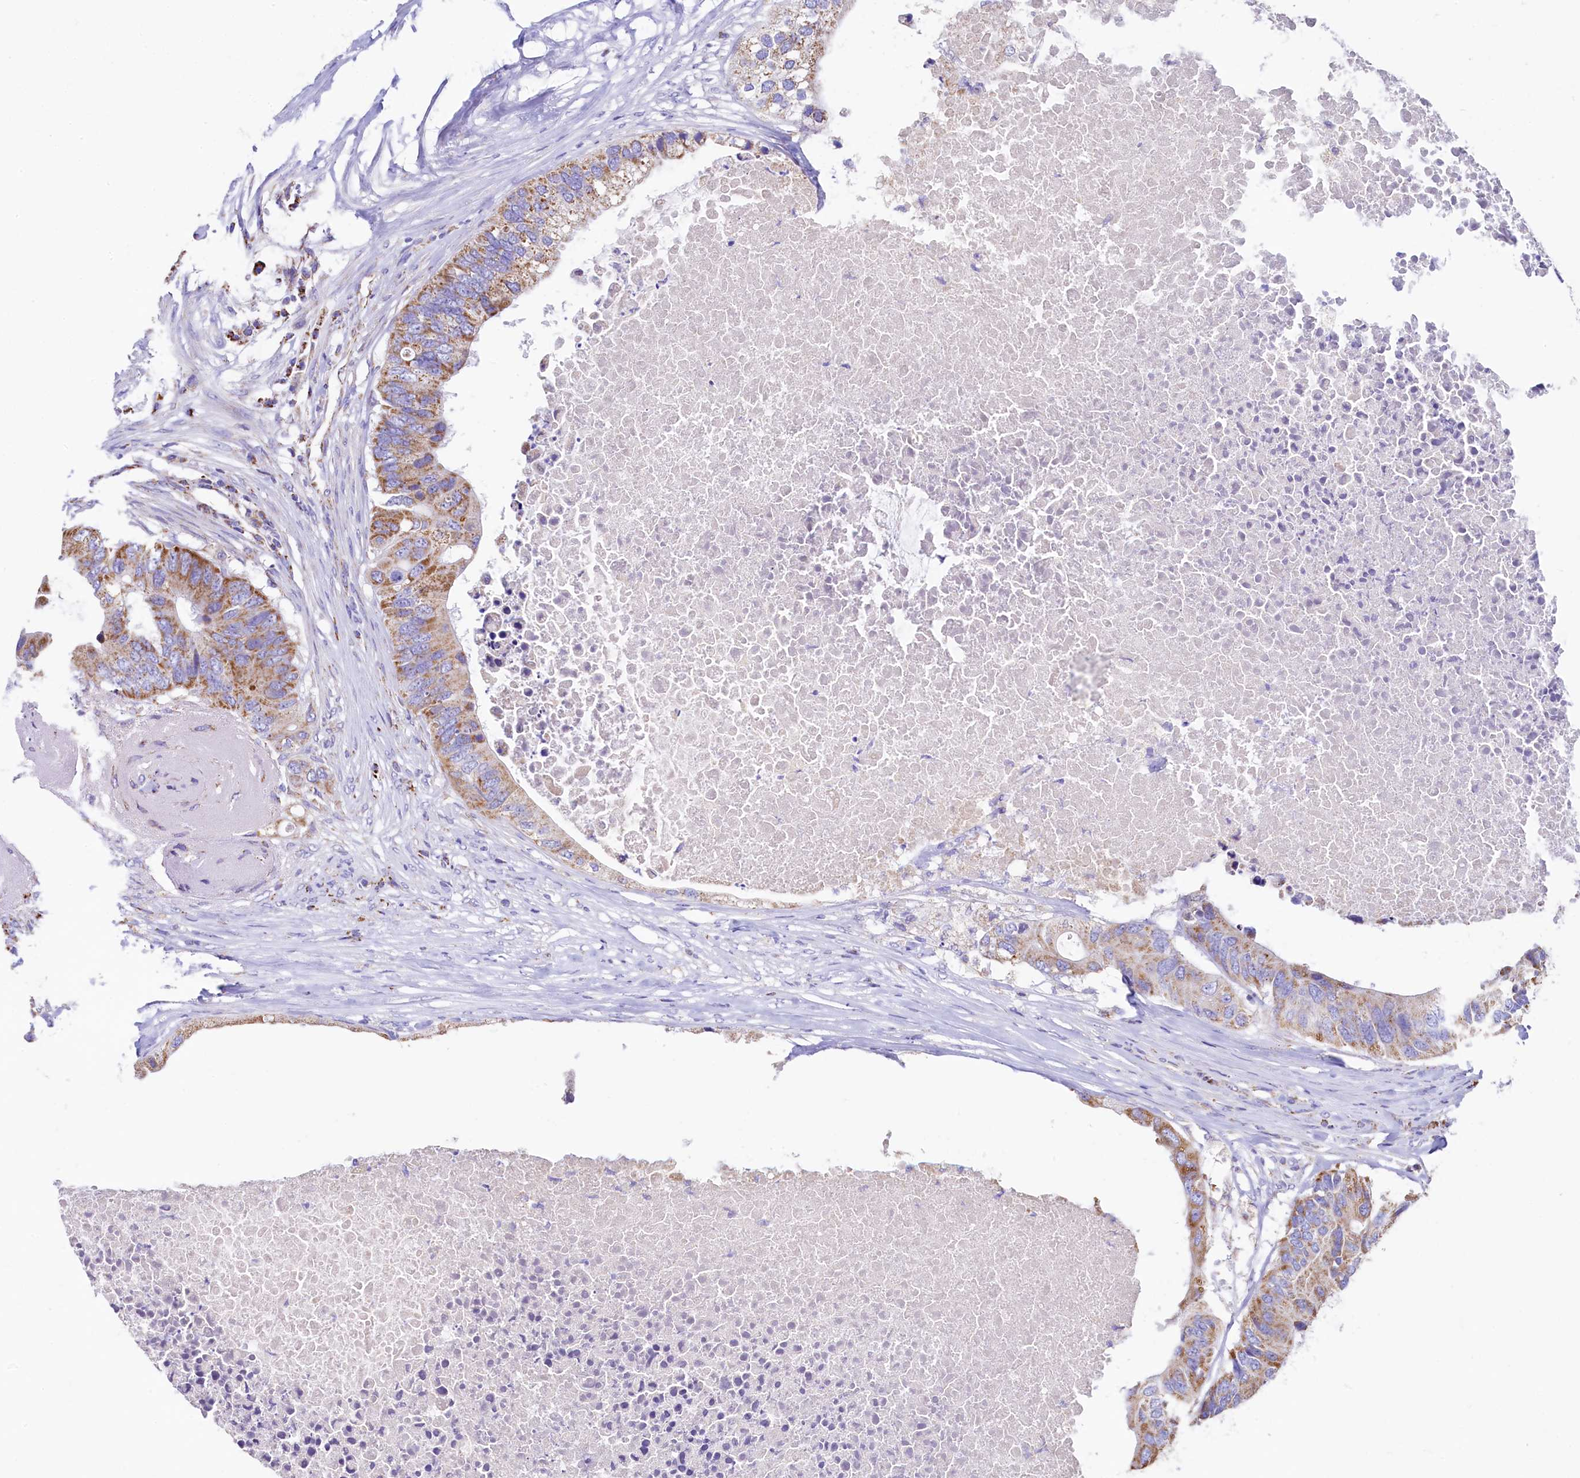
{"staining": {"intensity": "moderate", "quantity": ">75%", "location": "cytoplasmic/membranous"}, "tissue": "colorectal cancer", "cell_type": "Tumor cells", "image_type": "cancer", "snomed": [{"axis": "morphology", "description": "Adenocarcinoma, NOS"}, {"axis": "topography", "description": "Colon"}], "caption": "Brown immunohistochemical staining in colorectal cancer (adenocarcinoma) reveals moderate cytoplasmic/membranous expression in about >75% of tumor cells.", "gene": "IDH3A", "patient": {"sex": "male", "age": 71}}